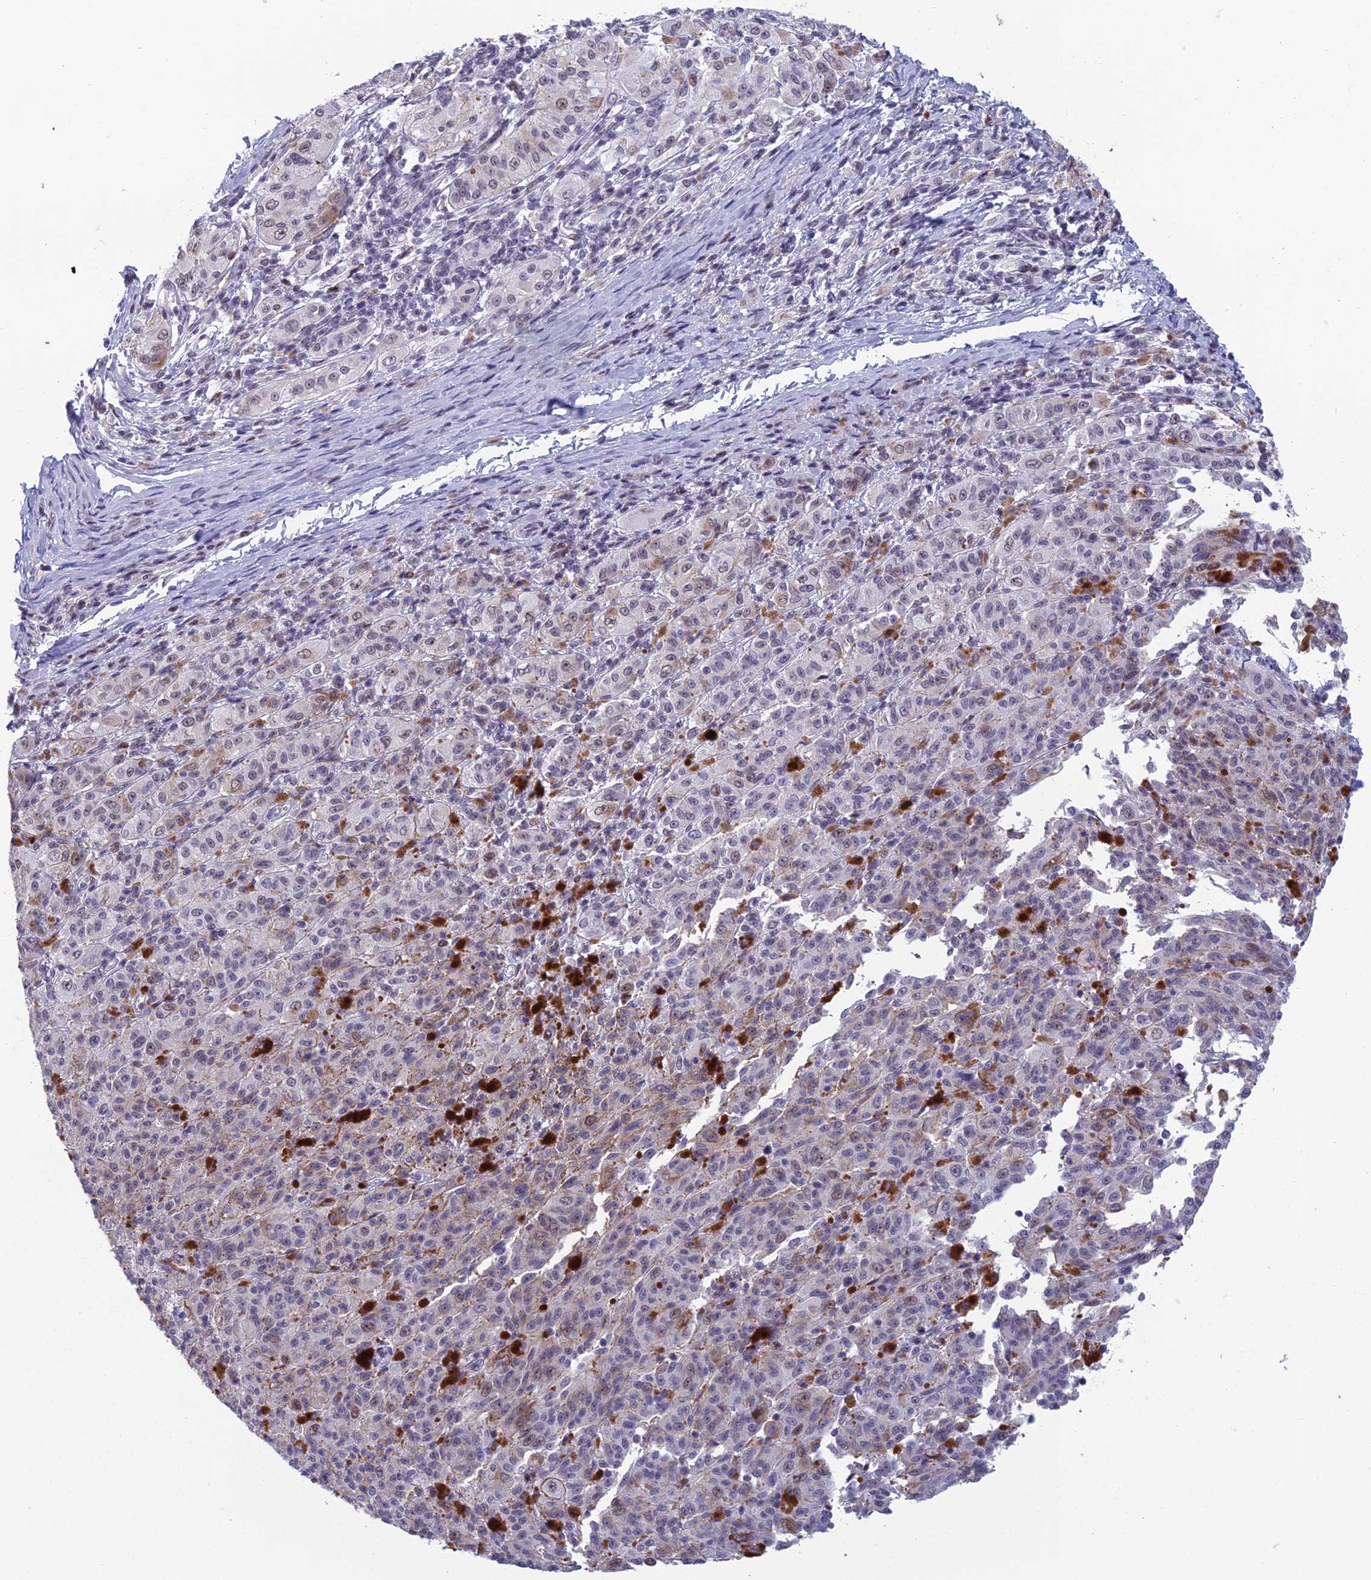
{"staining": {"intensity": "moderate", "quantity": "<25%", "location": "nuclear"}, "tissue": "melanoma", "cell_type": "Tumor cells", "image_type": "cancer", "snomed": [{"axis": "morphology", "description": "Malignant melanoma, NOS"}, {"axis": "topography", "description": "Skin"}], "caption": "The immunohistochemical stain highlights moderate nuclear expression in tumor cells of melanoma tissue.", "gene": "RGS17", "patient": {"sex": "female", "age": 52}}